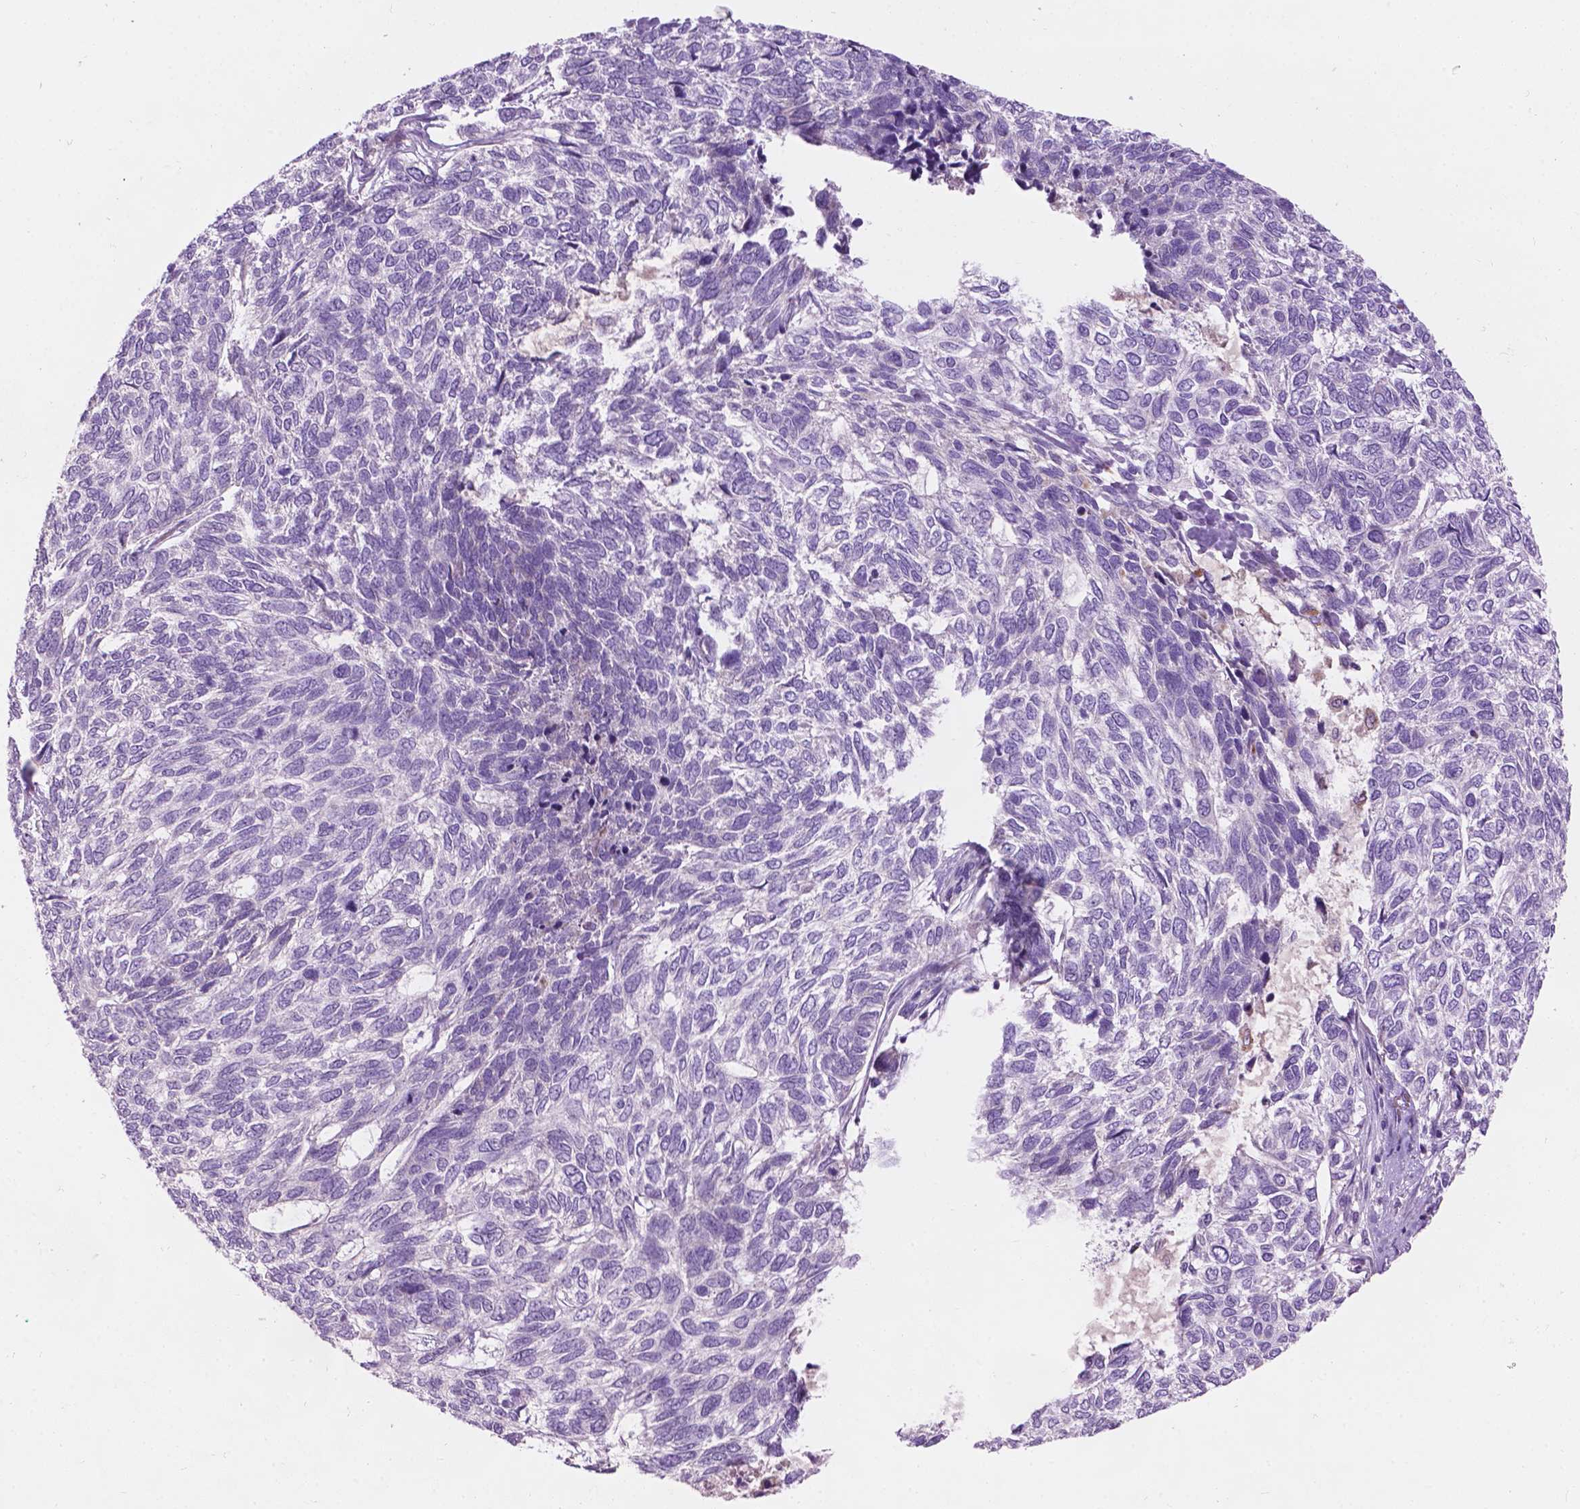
{"staining": {"intensity": "negative", "quantity": "none", "location": "none"}, "tissue": "skin cancer", "cell_type": "Tumor cells", "image_type": "cancer", "snomed": [{"axis": "morphology", "description": "Basal cell carcinoma"}, {"axis": "topography", "description": "Skin"}], "caption": "Tumor cells show no significant expression in basal cell carcinoma (skin).", "gene": "NOXO1", "patient": {"sex": "female", "age": 65}}